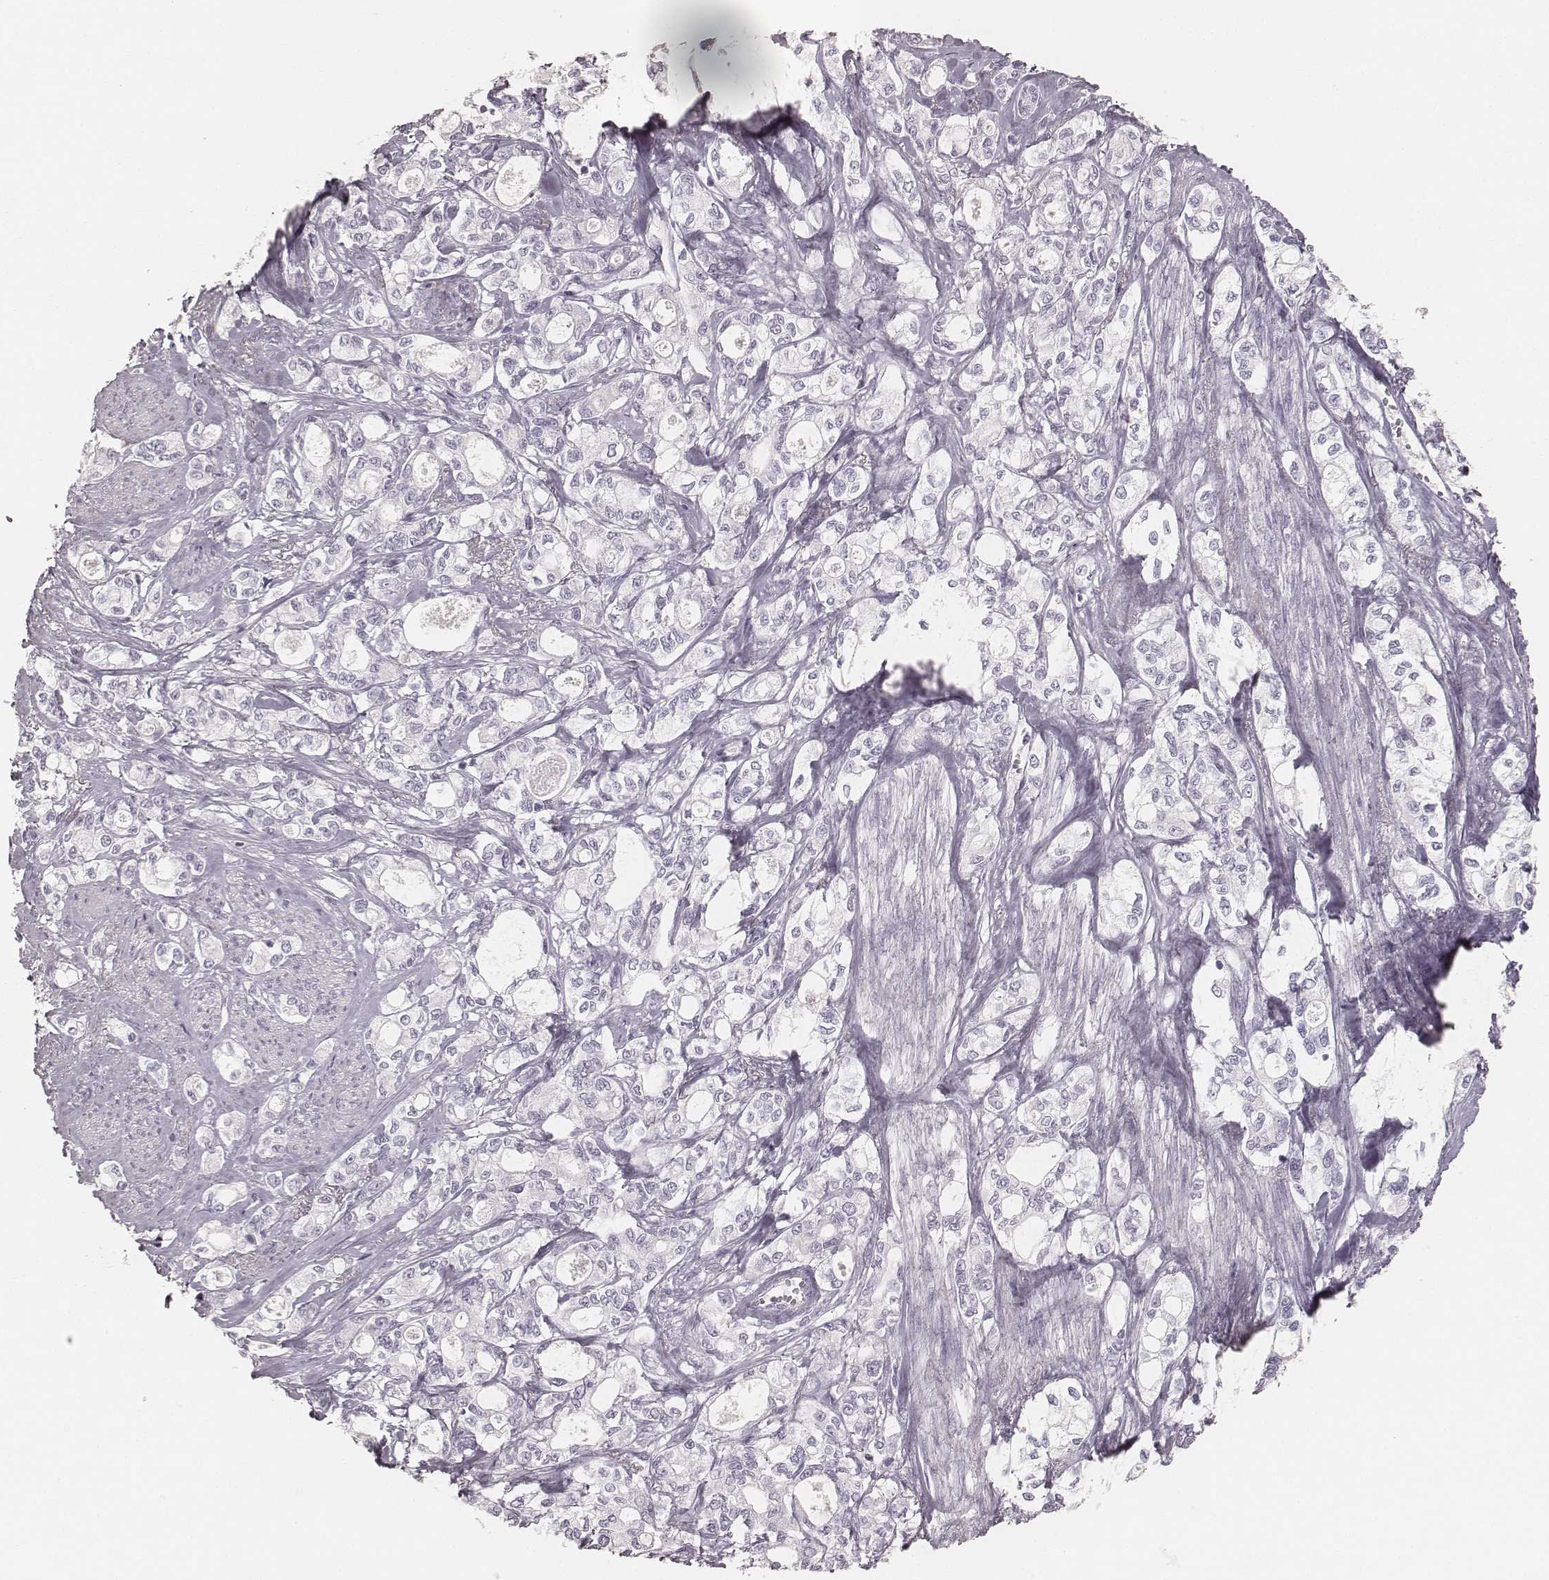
{"staining": {"intensity": "negative", "quantity": "none", "location": "none"}, "tissue": "stomach cancer", "cell_type": "Tumor cells", "image_type": "cancer", "snomed": [{"axis": "morphology", "description": "Adenocarcinoma, NOS"}, {"axis": "topography", "description": "Stomach"}], "caption": "This is an IHC micrograph of stomach cancer (adenocarcinoma). There is no staining in tumor cells.", "gene": "KRT82", "patient": {"sex": "male", "age": 63}}